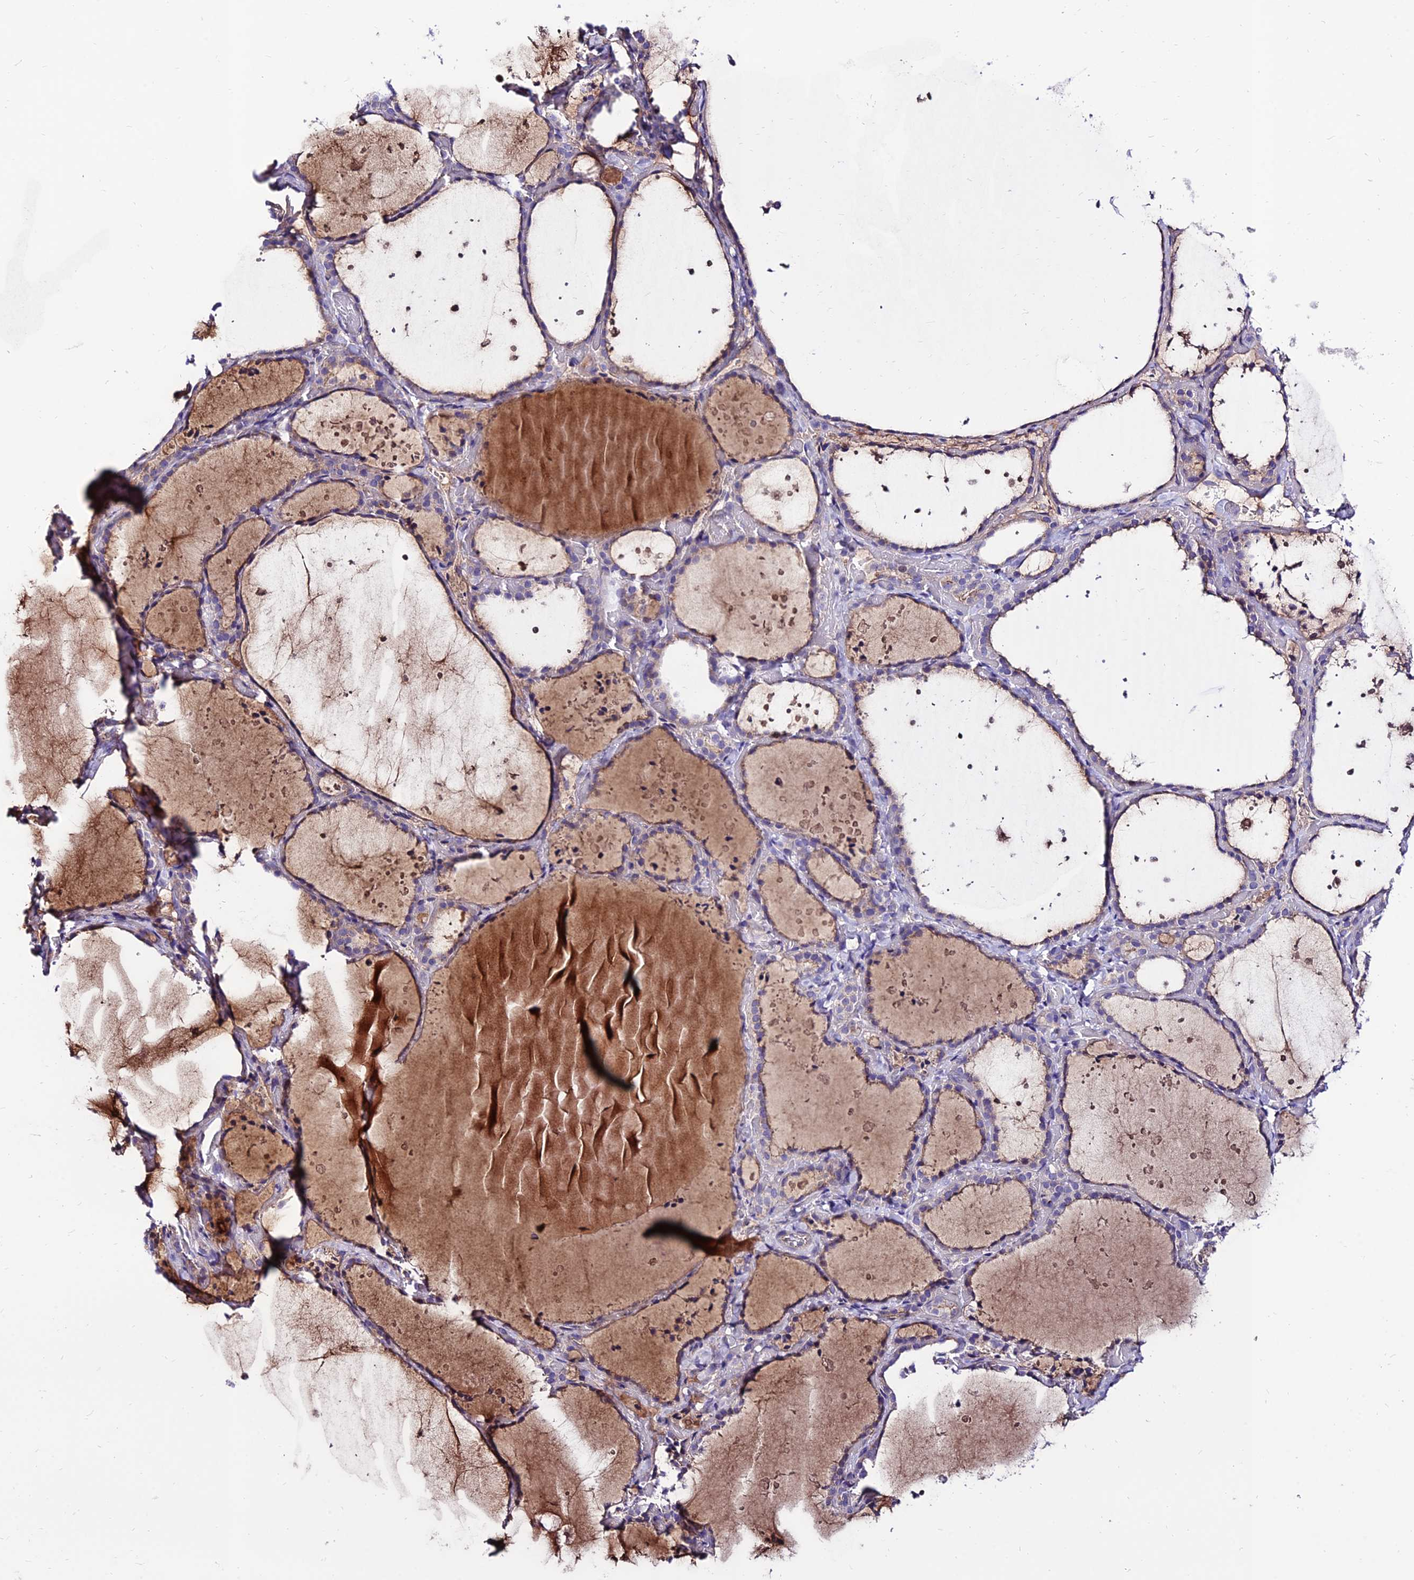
{"staining": {"intensity": "weak", "quantity": "25%-75%", "location": "cytoplasmic/membranous"}, "tissue": "thyroid gland", "cell_type": "Glandular cells", "image_type": "normal", "snomed": [{"axis": "morphology", "description": "Normal tissue, NOS"}, {"axis": "topography", "description": "Thyroid gland"}], "caption": "Glandular cells show weak cytoplasmic/membranous staining in approximately 25%-75% of cells in benign thyroid gland. The protein is stained brown, and the nuclei are stained in blue (DAB IHC with brightfield microscopy, high magnification).", "gene": "C6orf132", "patient": {"sex": "female", "age": 44}}